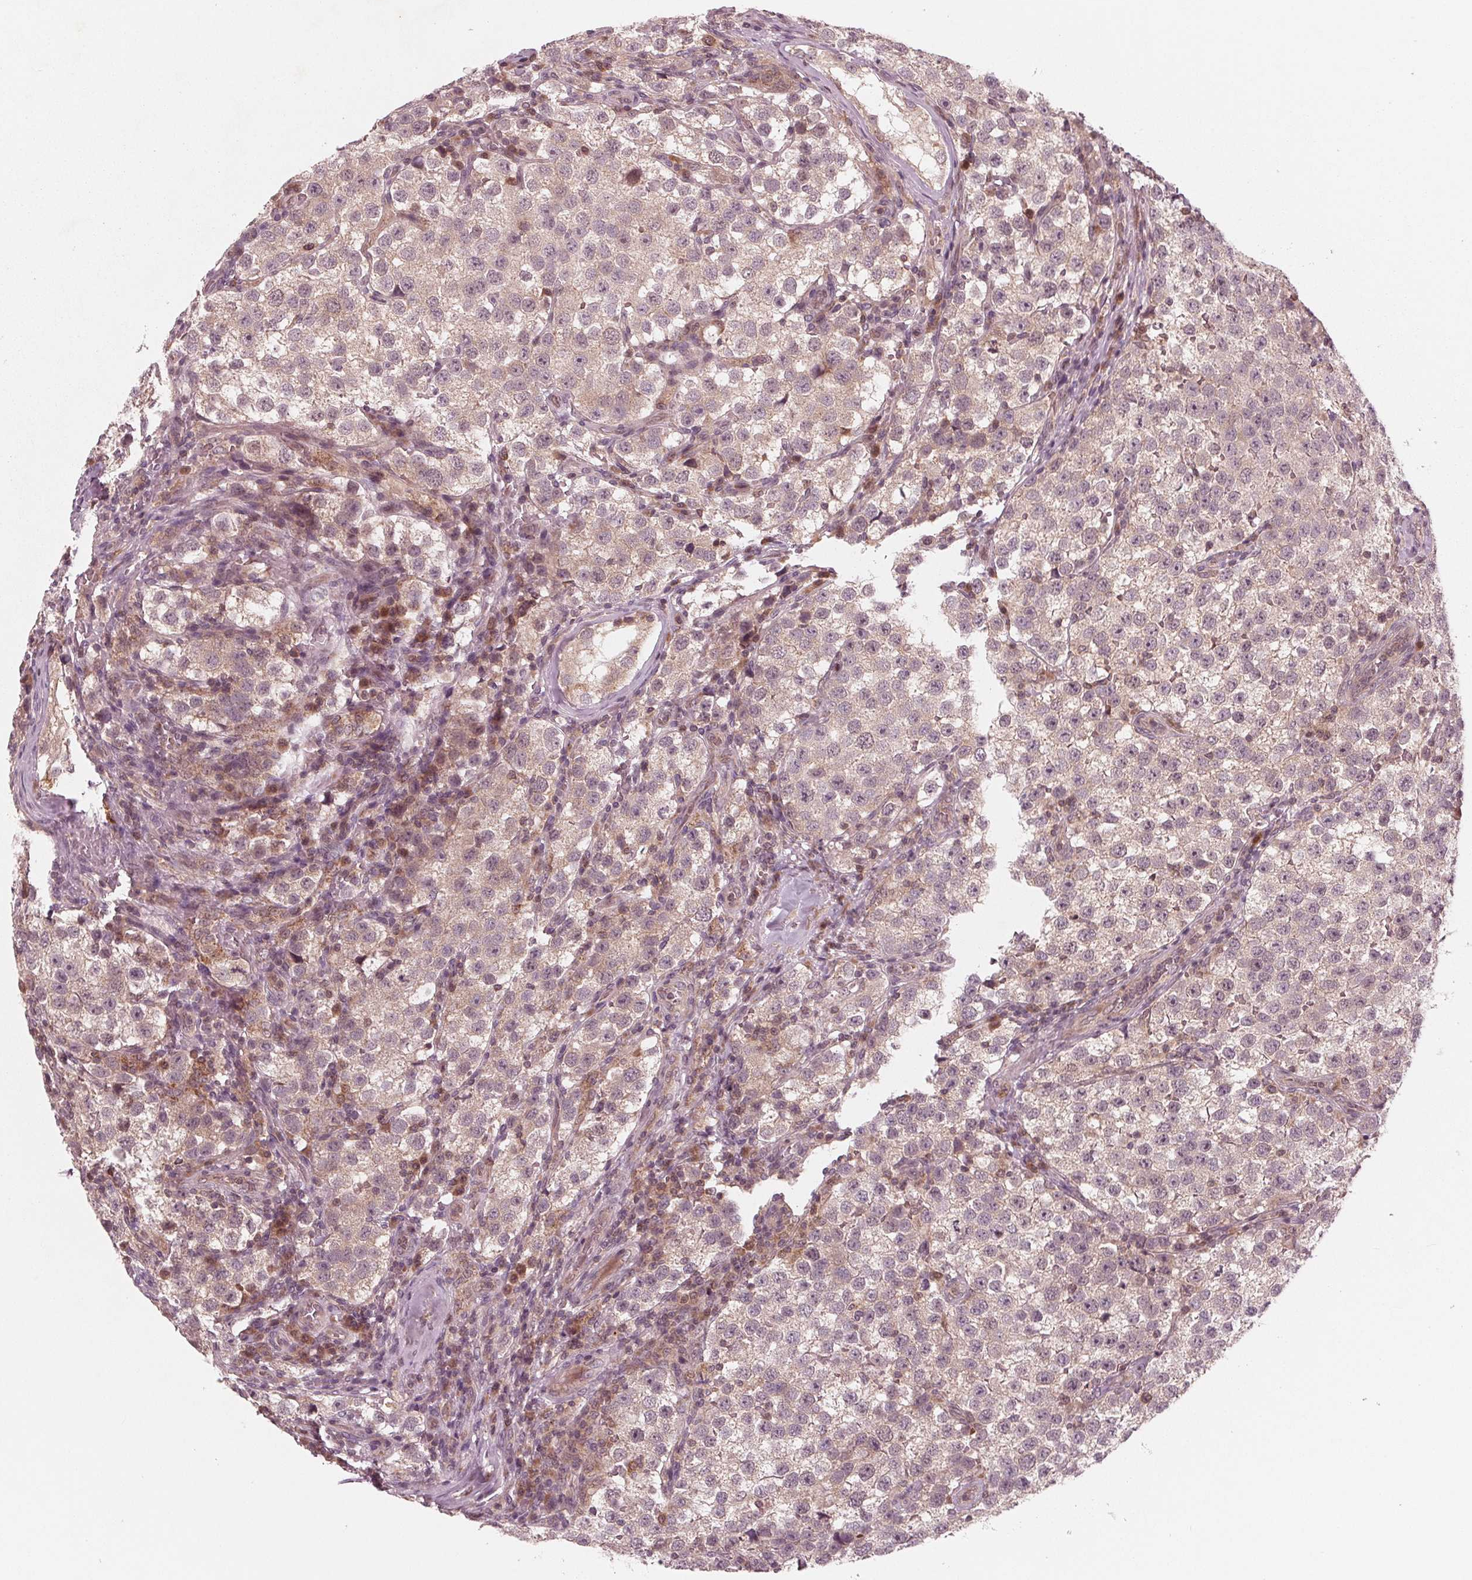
{"staining": {"intensity": "weak", "quantity": "<25%", "location": "cytoplasmic/membranous"}, "tissue": "testis cancer", "cell_type": "Tumor cells", "image_type": "cancer", "snomed": [{"axis": "morphology", "description": "Seminoma, NOS"}, {"axis": "topography", "description": "Testis"}], "caption": "This micrograph is of testis cancer stained with IHC to label a protein in brown with the nuclei are counter-stained blue. There is no staining in tumor cells.", "gene": "UBALD1", "patient": {"sex": "male", "age": 37}}